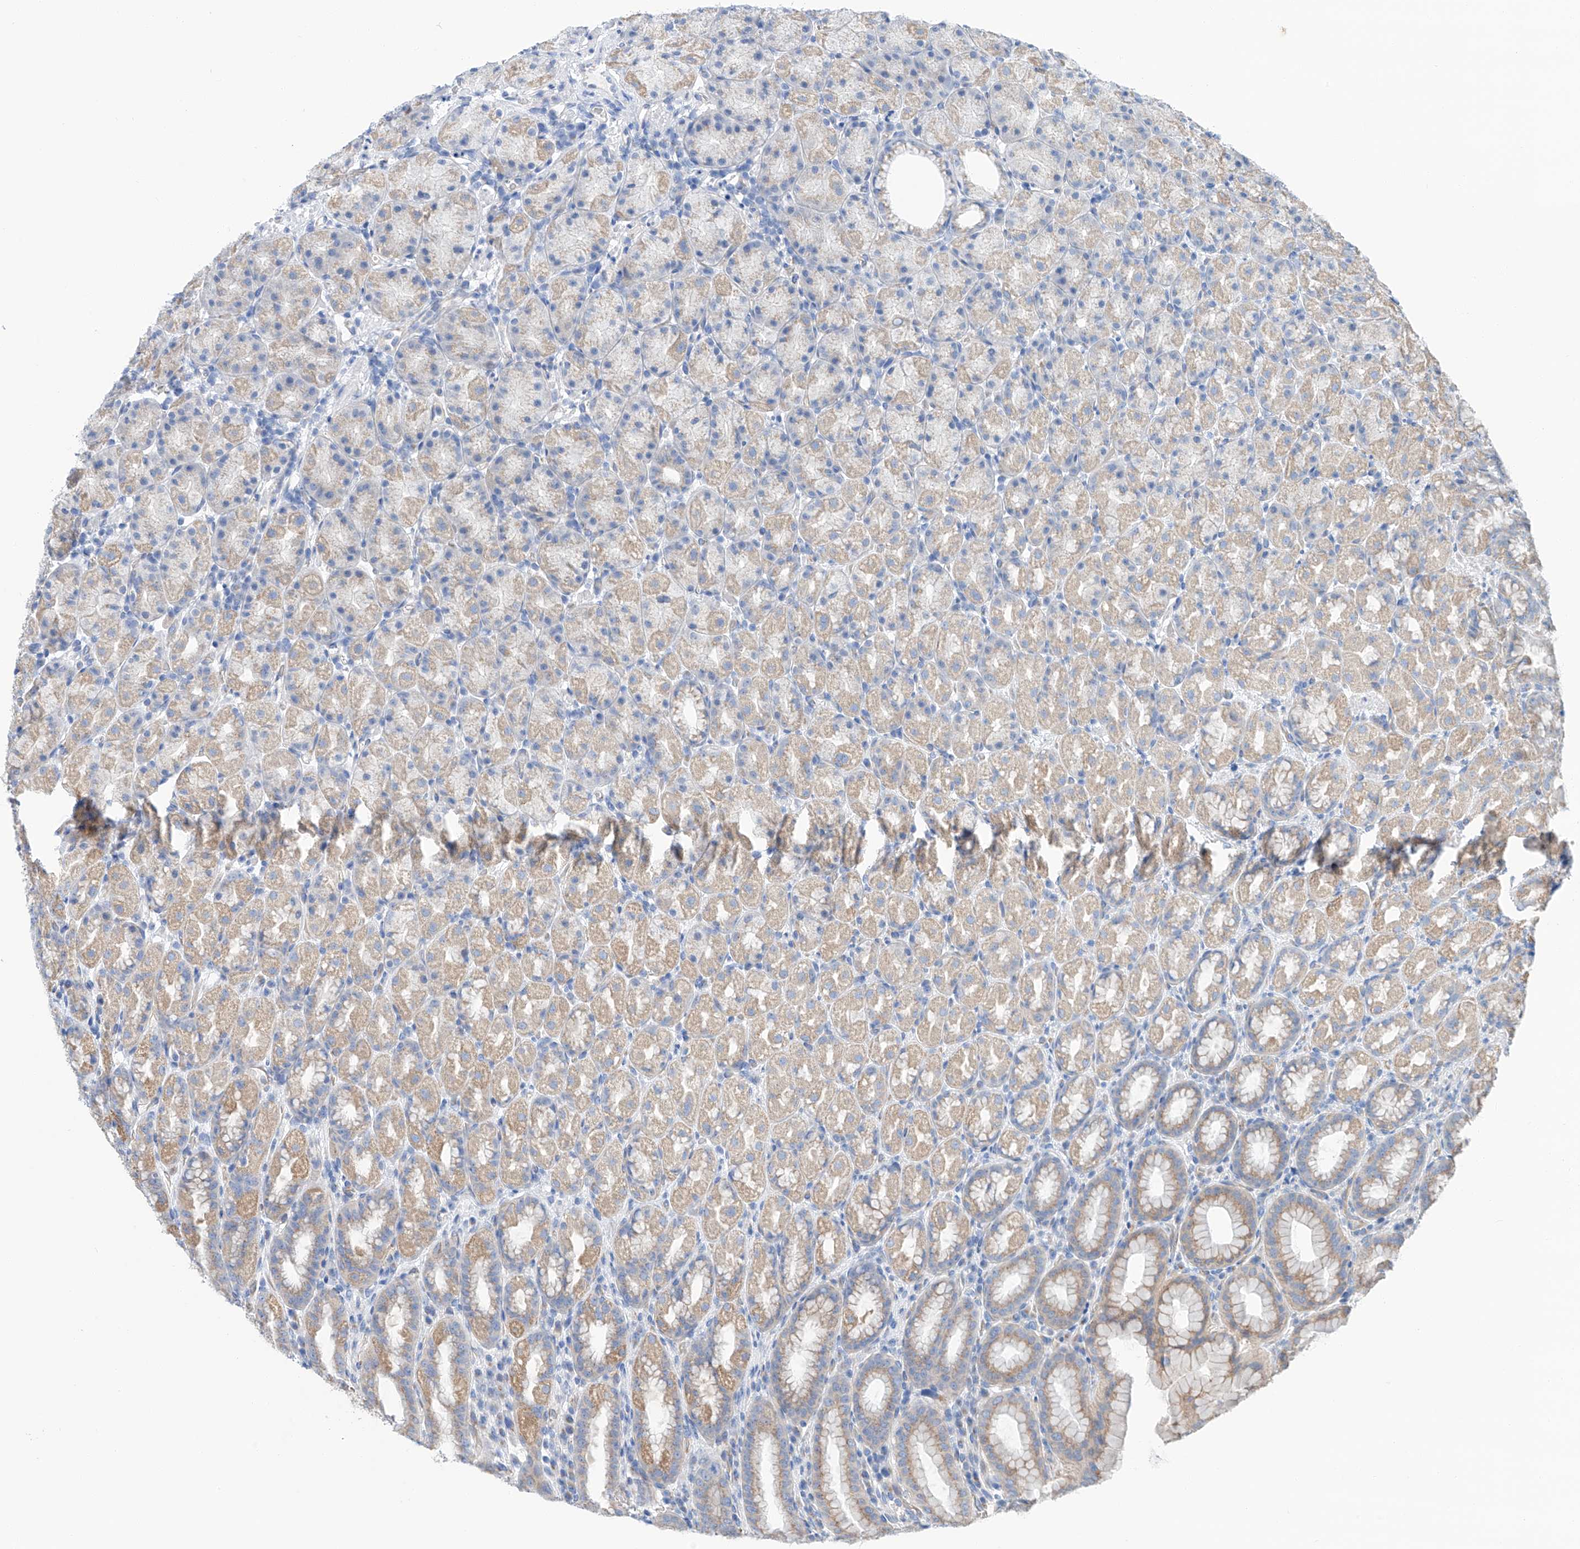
{"staining": {"intensity": "weak", "quantity": "25%-75%", "location": "cytoplasmic/membranous"}, "tissue": "stomach", "cell_type": "Glandular cells", "image_type": "normal", "snomed": [{"axis": "morphology", "description": "Normal tissue, NOS"}, {"axis": "topography", "description": "Stomach, upper"}], "caption": "Protein staining by immunohistochemistry (IHC) shows weak cytoplasmic/membranous staining in about 25%-75% of glandular cells in normal stomach.", "gene": "SLC22A7", "patient": {"sex": "male", "age": 68}}